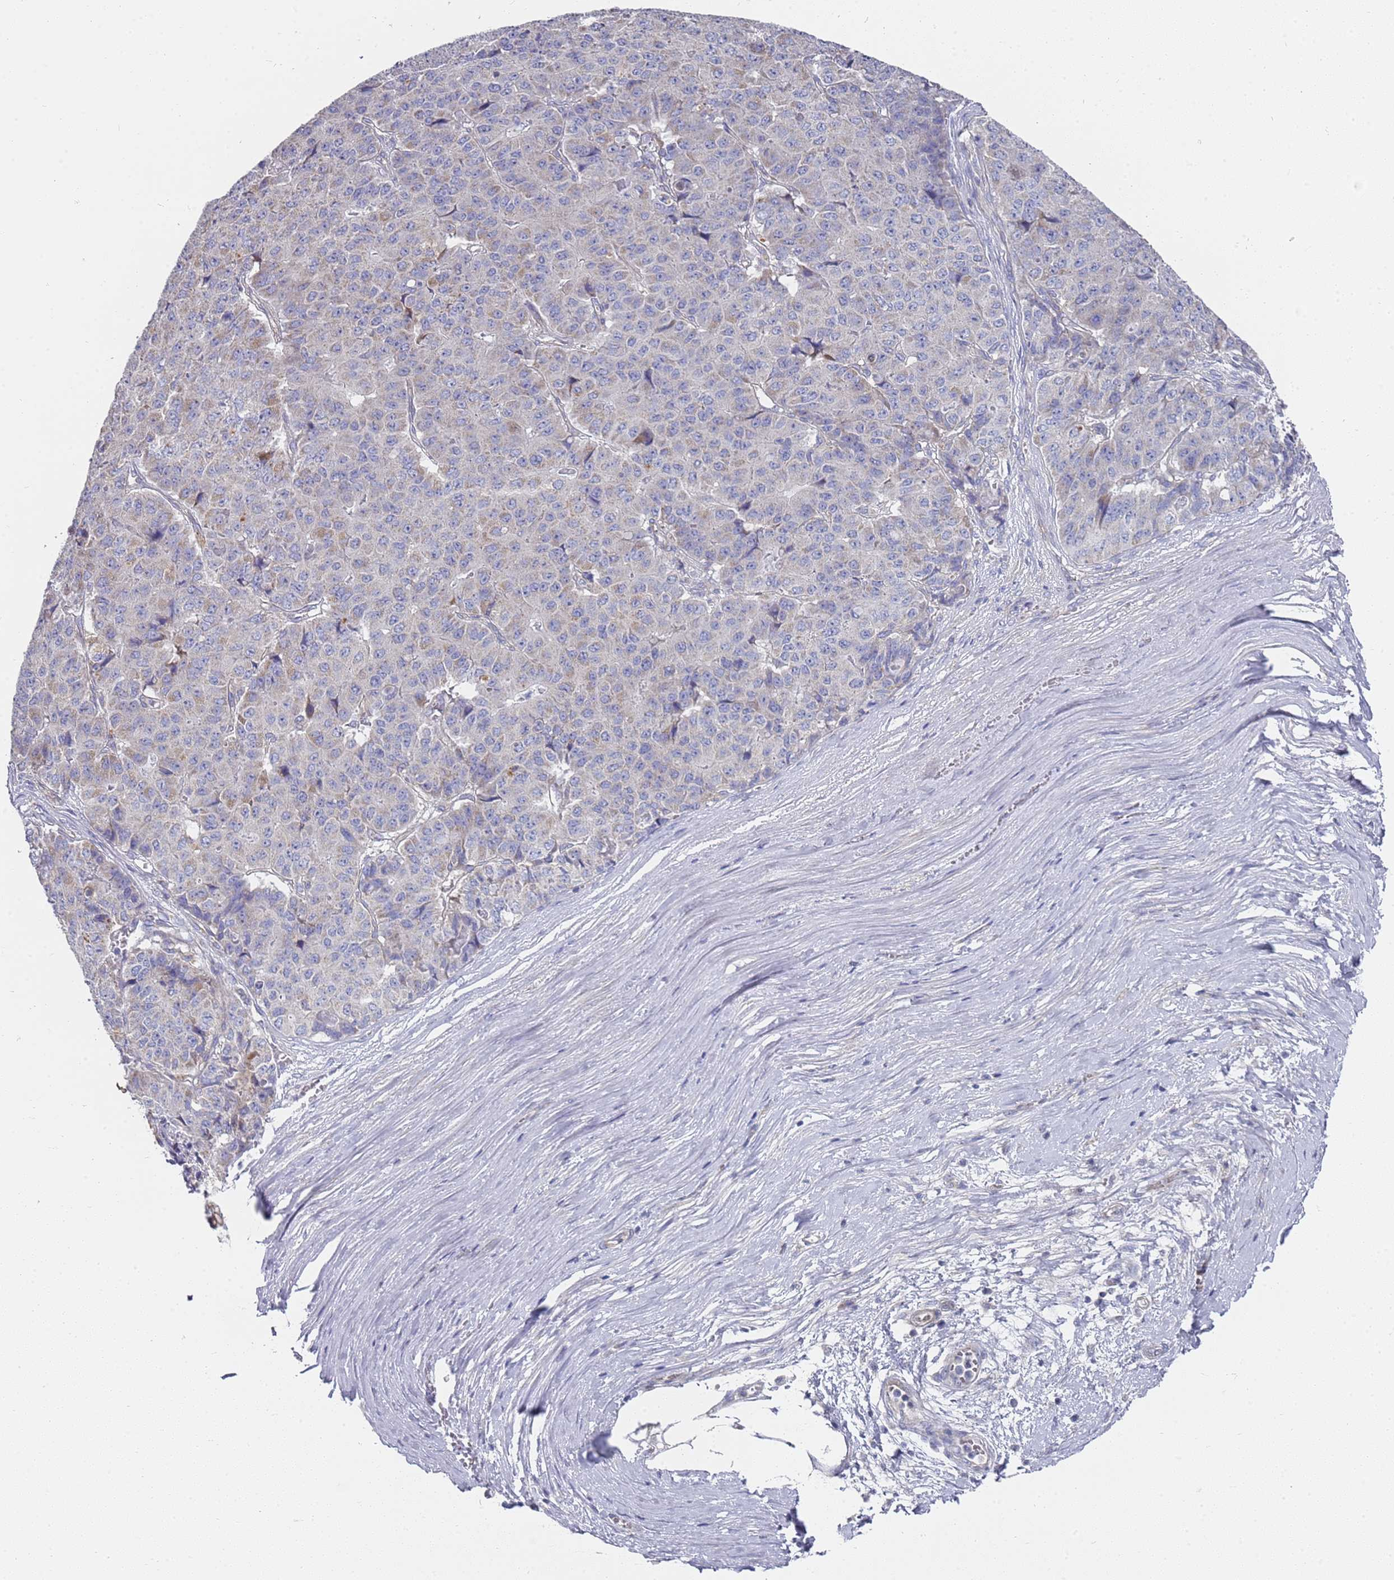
{"staining": {"intensity": "negative", "quantity": "none", "location": "none"}, "tissue": "pancreatic cancer", "cell_type": "Tumor cells", "image_type": "cancer", "snomed": [{"axis": "morphology", "description": "Adenocarcinoma, NOS"}, {"axis": "topography", "description": "Pancreas"}], "caption": "The image reveals no staining of tumor cells in pancreatic cancer (adenocarcinoma).", "gene": "SCAPER", "patient": {"sex": "male", "age": 50}}